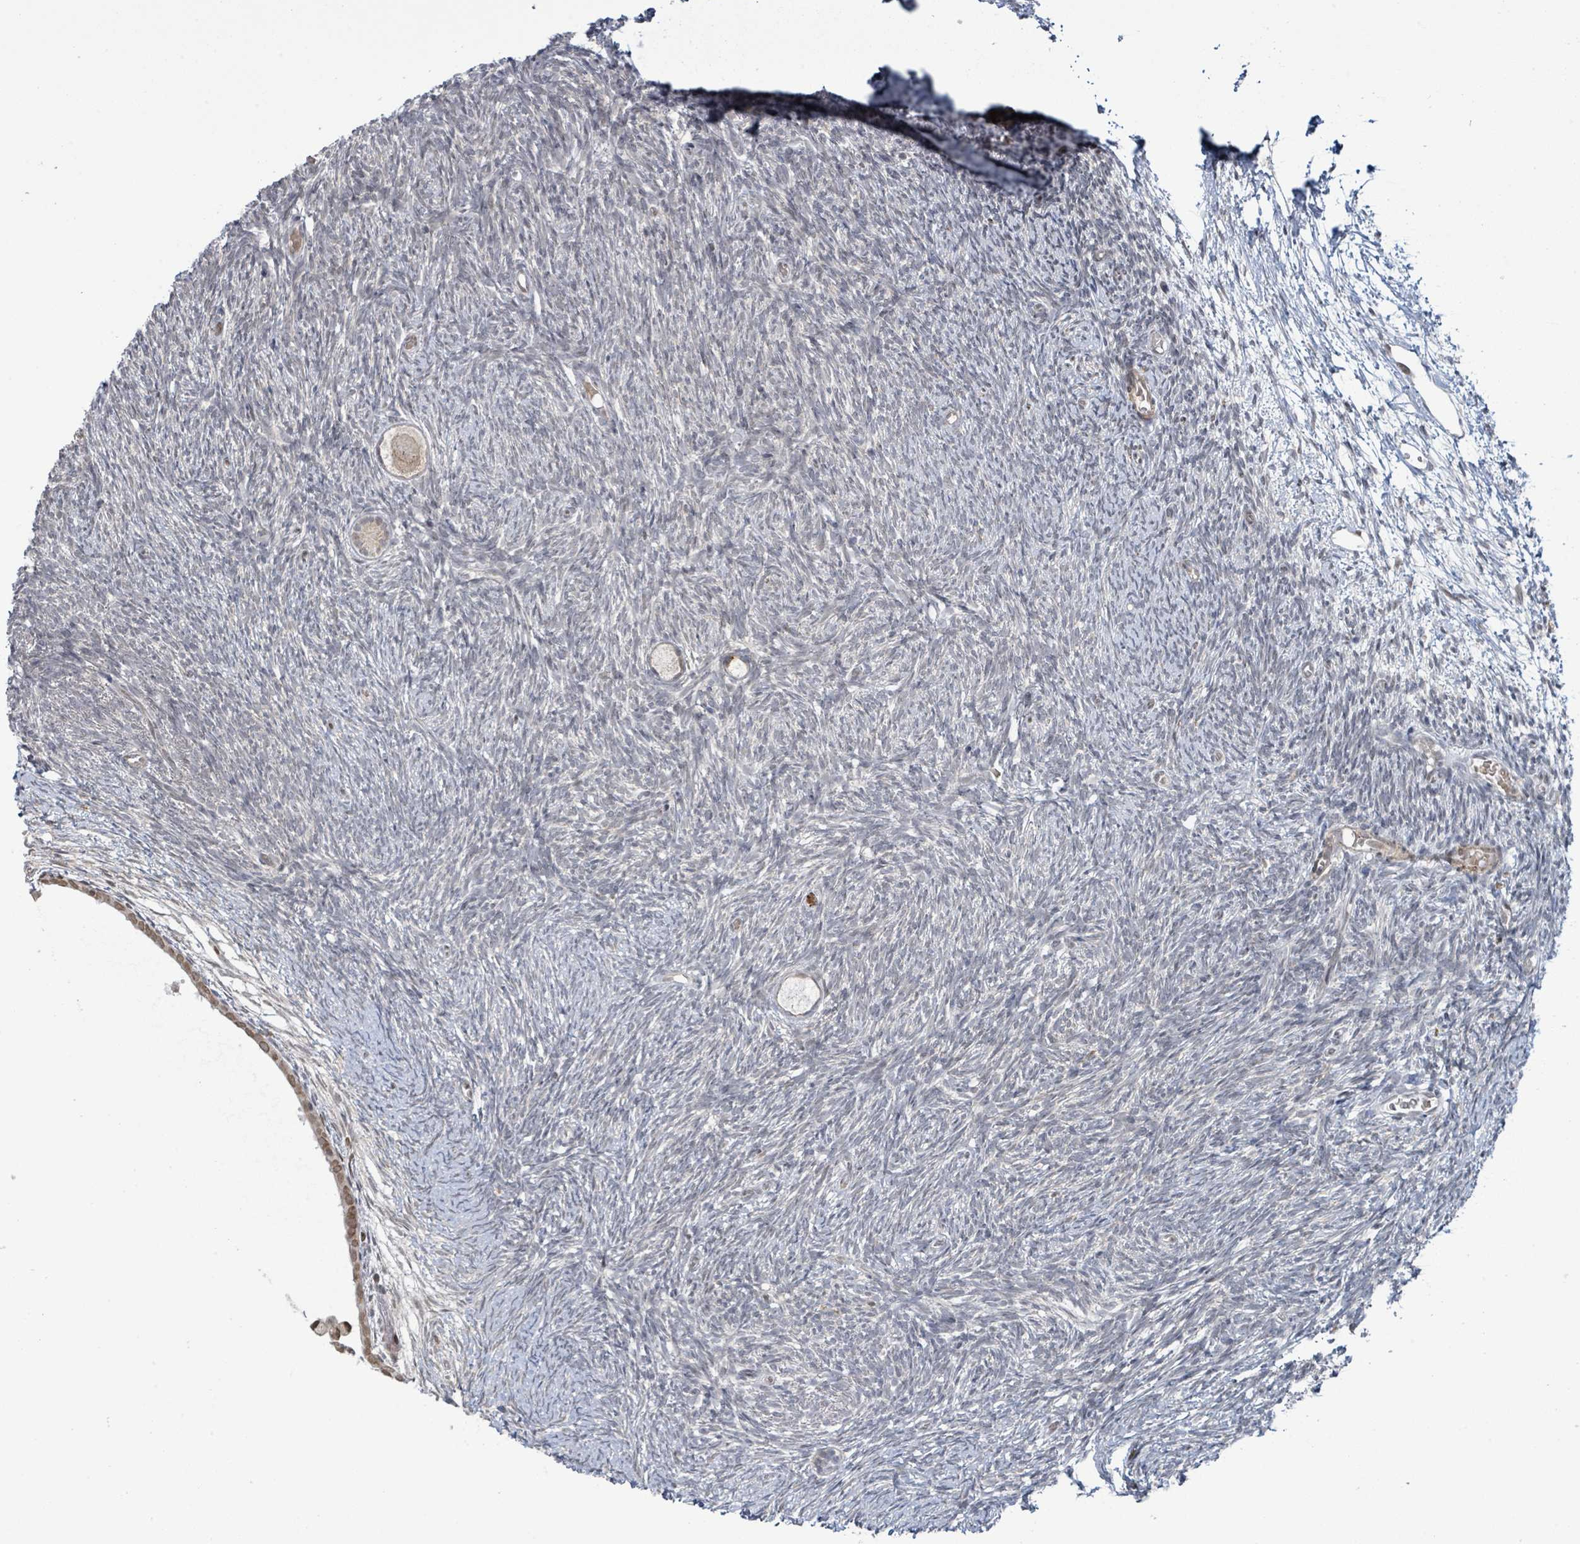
{"staining": {"intensity": "moderate", "quantity": "<25%", "location": "cytoplasmic/membranous"}, "tissue": "ovary", "cell_type": "Follicle cells", "image_type": "normal", "snomed": [{"axis": "morphology", "description": "Normal tissue, NOS"}, {"axis": "topography", "description": "Ovary"}], "caption": "Immunohistochemistry (IHC) micrograph of normal ovary stained for a protein (brown), which reveals low levels of moderate cytoplasmic/membranous positivity in about <25% of follicle cells.", "gene": "SBF2", "patient": {"sex": "female", "age": 39}}